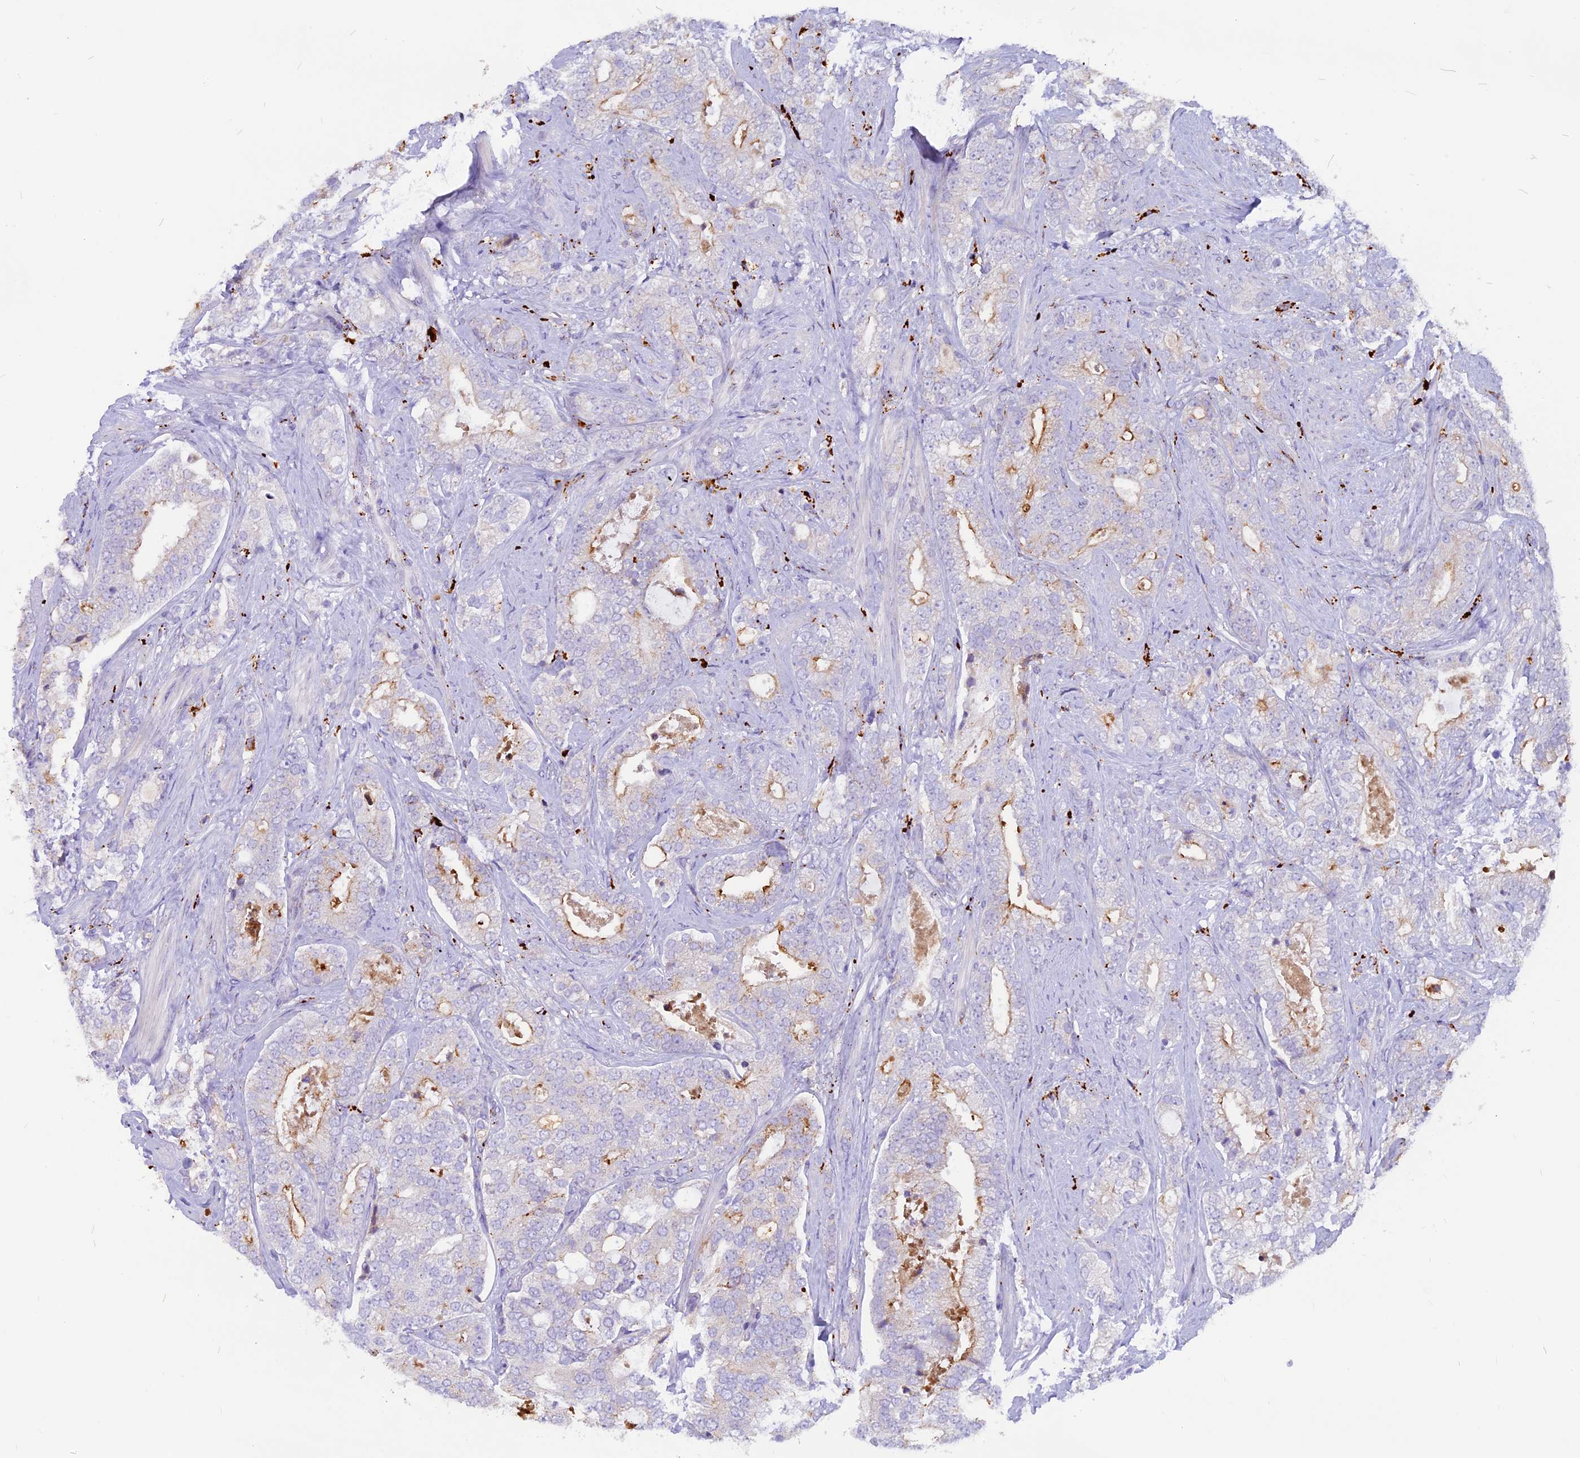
{"staining": {"intensity": "moderate", "quantity": "<25%", "location": "cytoplasmic/membranous"}, "tissue": "prostate cancer", "cell_type": "Tumor cells", "image_type": "cancer", "snomed": [{"axis": "morphology", "description": "Adenocarcinoma, High grade"}, {"axis": "topography", "description": "Prostate and seminal vesicle, NOS"}], "caption": "Immunohistochemistry micrograph of neoplastic tissue: prostate cancer stained using IHC shows low levels of moderate protein expression localized specifically in the cytoplasmic/membranous of tumor cells, appearing as a cytoplasmic/membranous brown color.", "gene": "THRSP", "patient": {"sex": "male", "age": 67}}